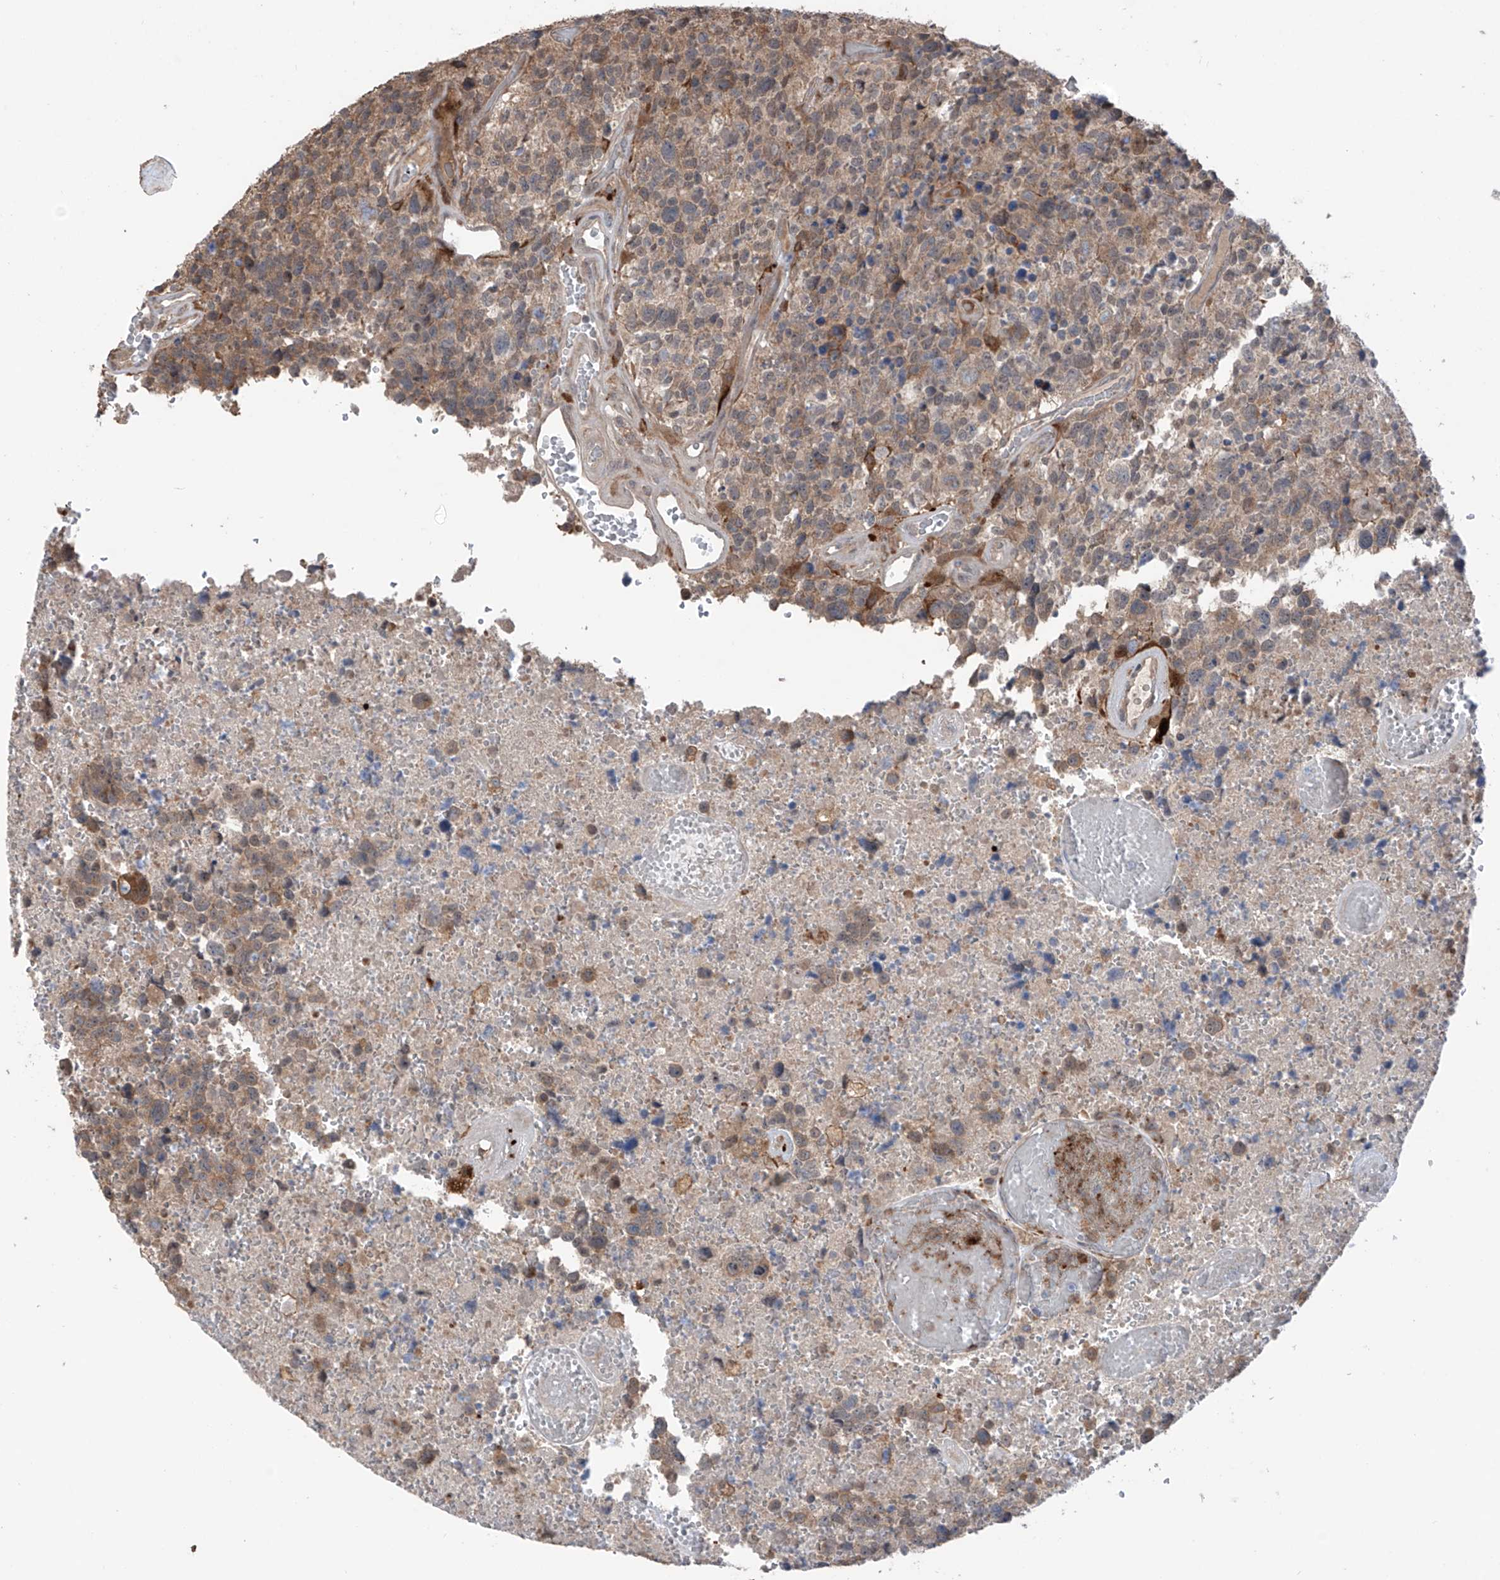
{"staining": {"intensity": "weak", "quantity": "25%-75%", "location": "cytoplasmic/membranous"}, "tissue": "glioma", "cell_type": "Tumor cells", "image_type": "cancer", "snomed": [{"axis": "morphology", "description": "Glioma, malignant, High grade"}, {"axis": "topography", "description": "Brain"}], "caption": "Immunohistochemistry photomicrograph of neoplastic tissue: human malignant high-grade glioma stained using IHC demonstrates low levels of weak protein expression localized specifically in the cytoplasmic/membranous of tumor cells, appearing as a cytoplasmic/membranous brown color.", "gene": "SAMD3", "patient": {"sex": "male", "age": 69}}